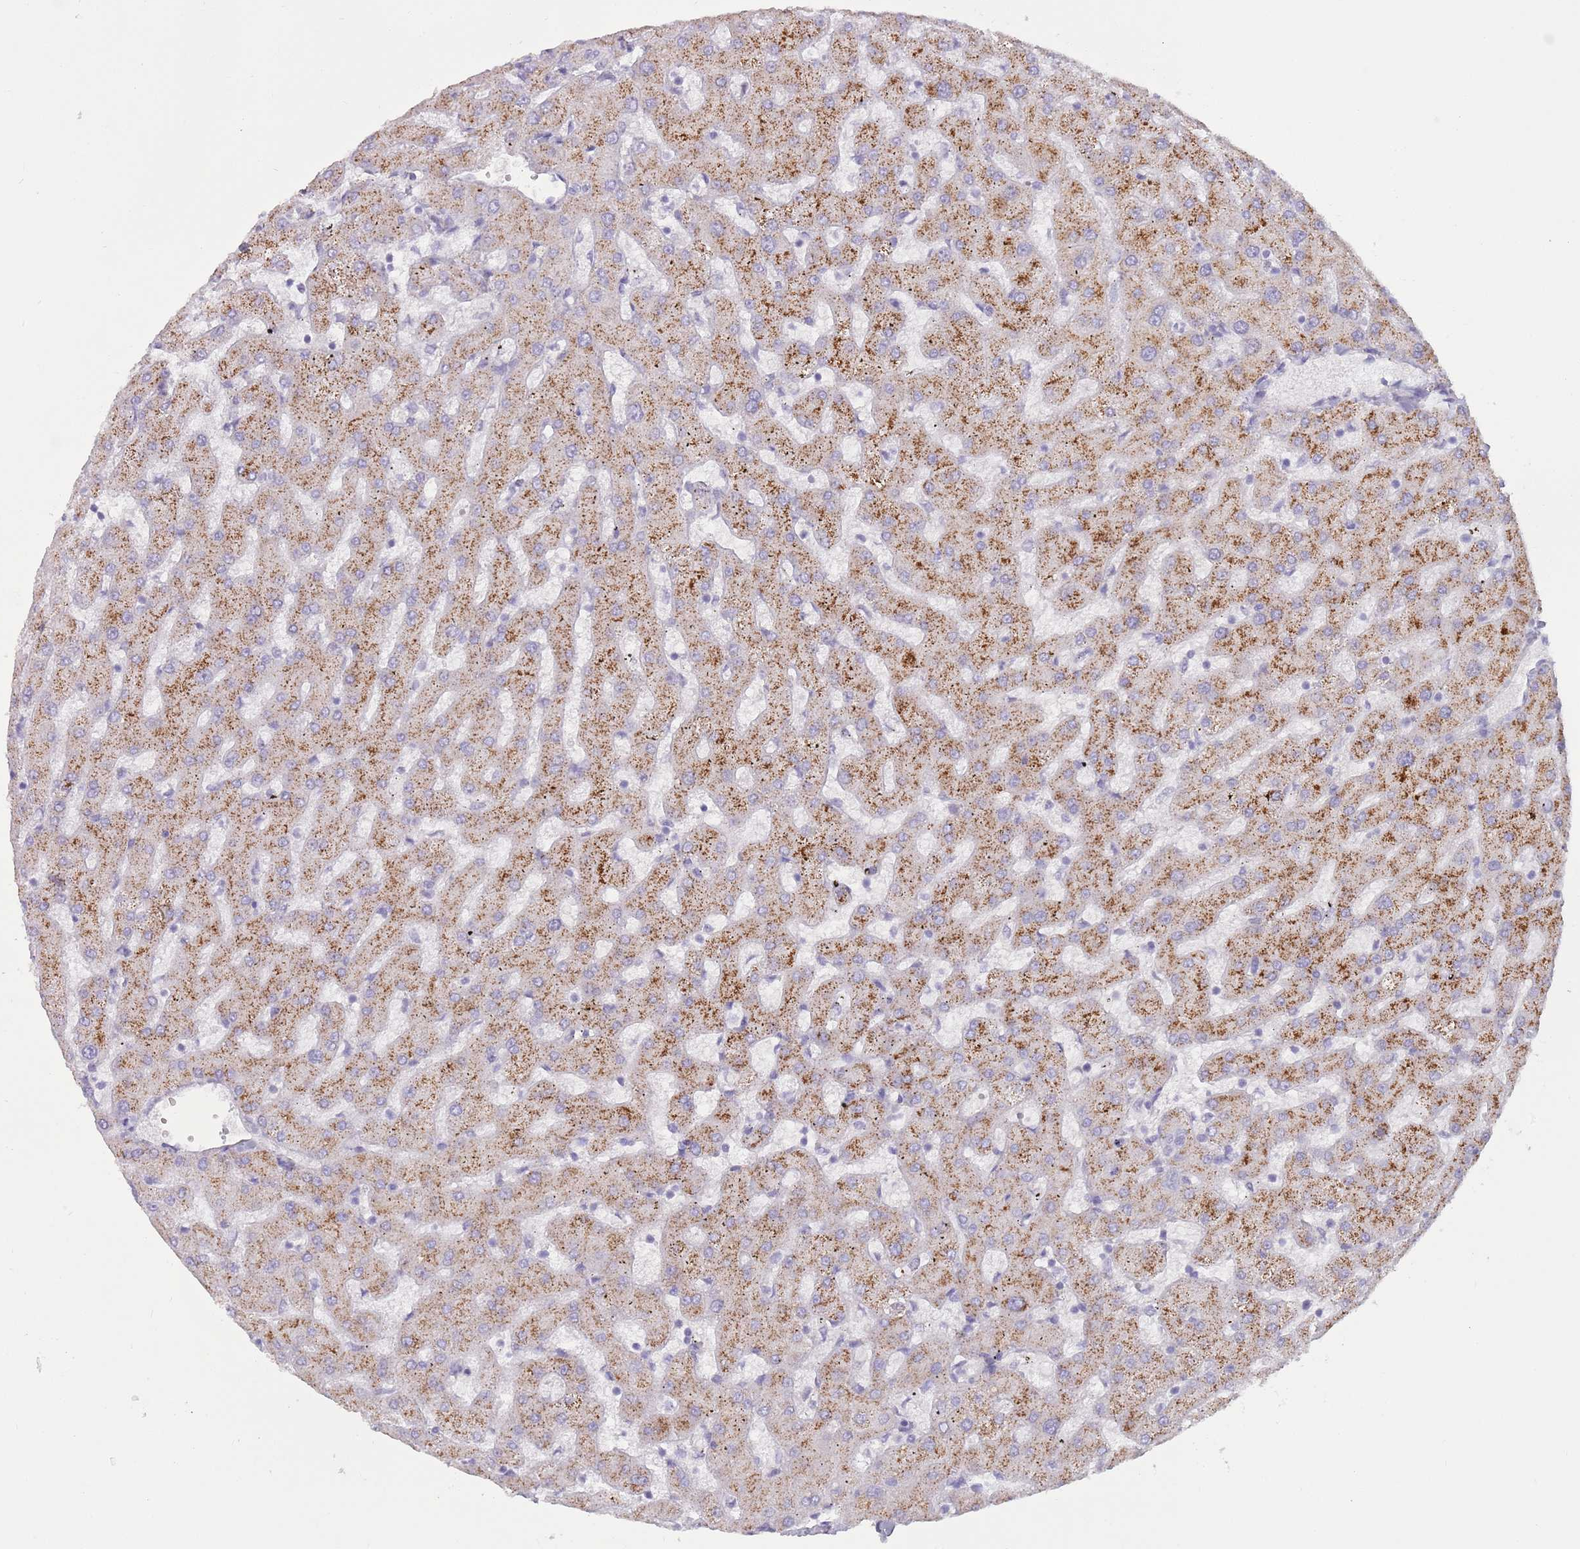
{"staining": {"intensity": "weak", "quantity": "<25%", "location": "nuclear"}, "tissue": "liver", "cell_type": "Cholangiocytes", "image_type": "normal", "snomed": [{"axis": "morphology", "description": "Normal tissue, NOS"}, {"axis": "topography", "description": "Liver"}], "caption": "Micrograph shows no significant protein expression in cholangiocytes of unremarkable liver. (IHC, brightfield microscopy, high magnification).", "gene": "PIMREG", "patient": {"sex": "female", "age": 63}}